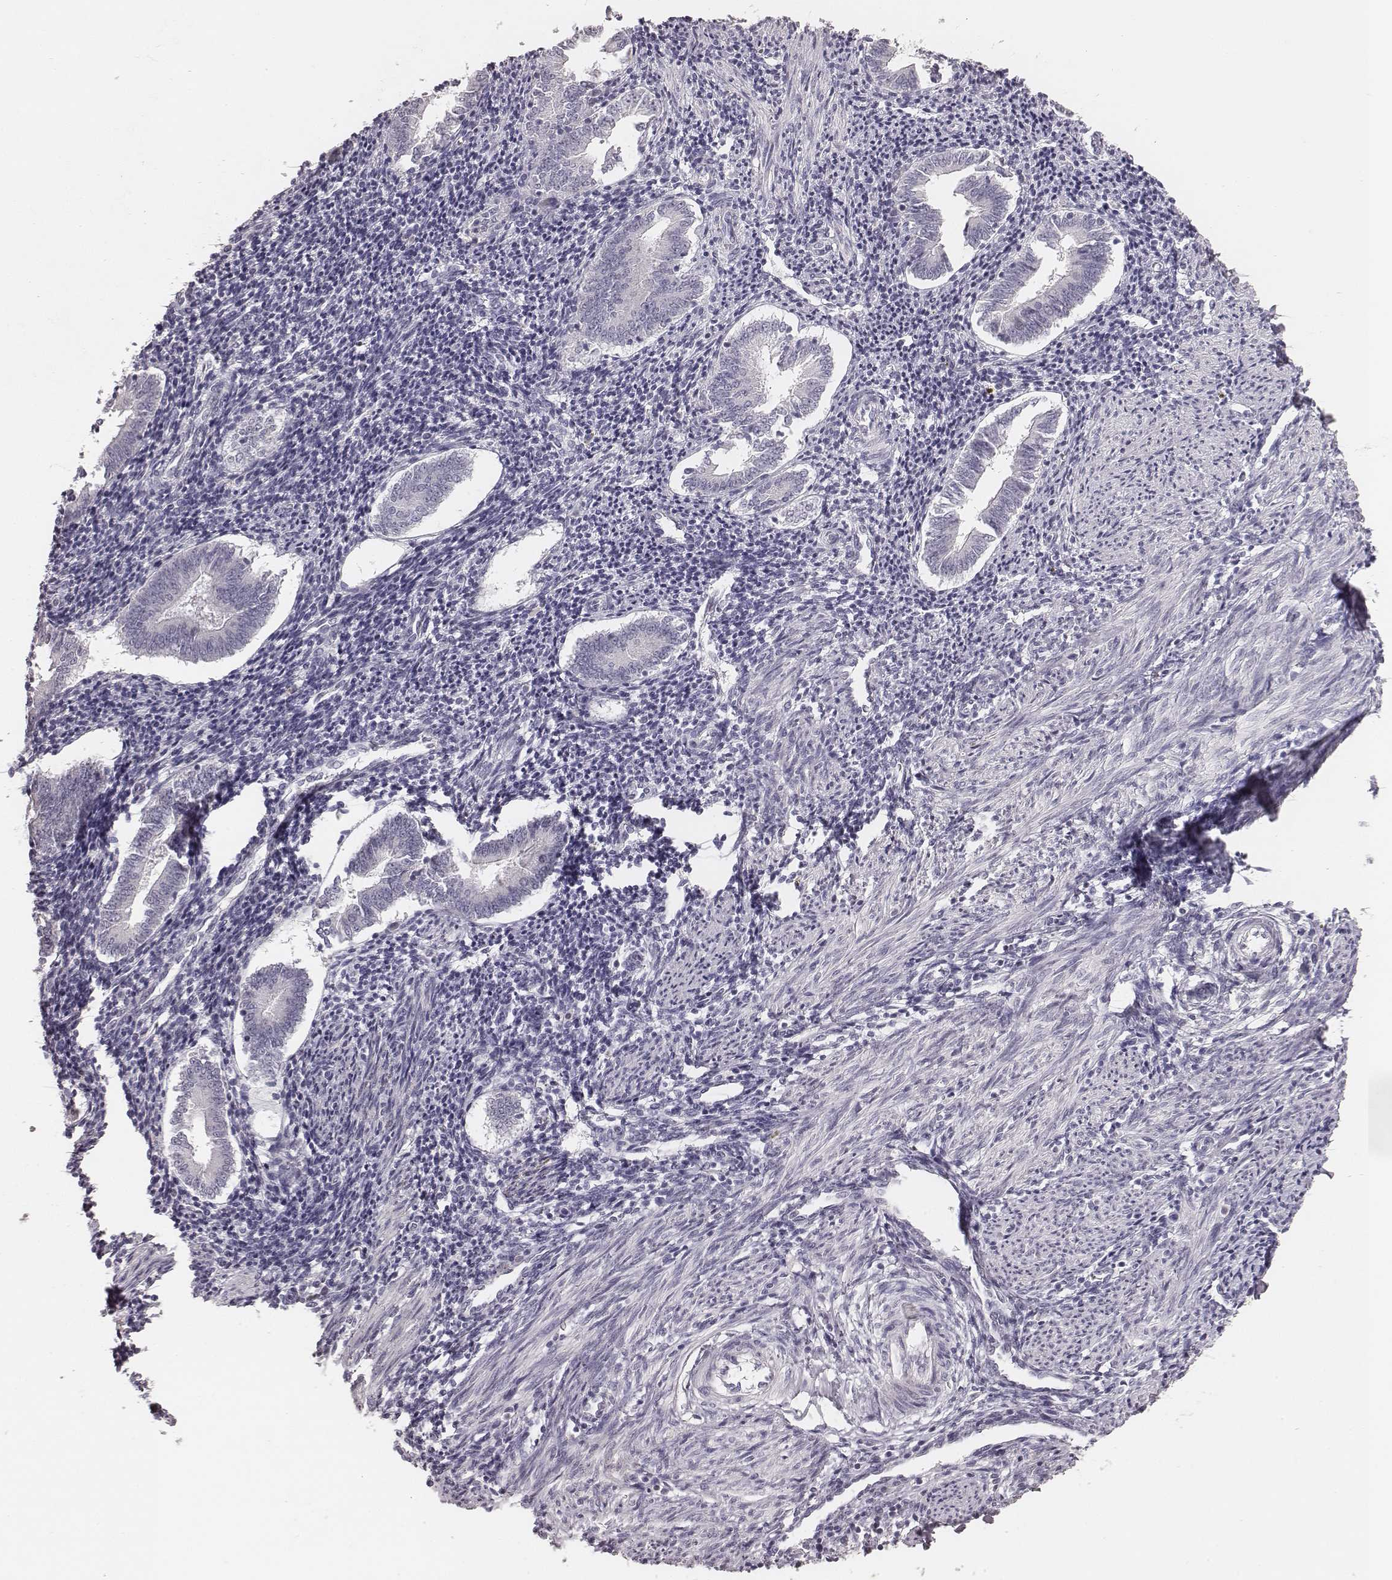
{"staining": {"intensity": "negative", "quantity": "none", "location": "none"}, "tissue": "endometrium", "cell_type": "Cells in endometrial stroma", "image_type": "normal", "snomed": [{"axis": "morphology", "description": "Normal tissue, NOS"}, {"axis": "topography", "description": "Endometrium"}], "caption": "An immunohistochemistry (IHC) photomicrograph of benign endometrium is shown. There is no staining in cells in endometrial stroma of endometrium.", "gene": "CSHL1", "patient": {"sex": "female", "age": 25}}